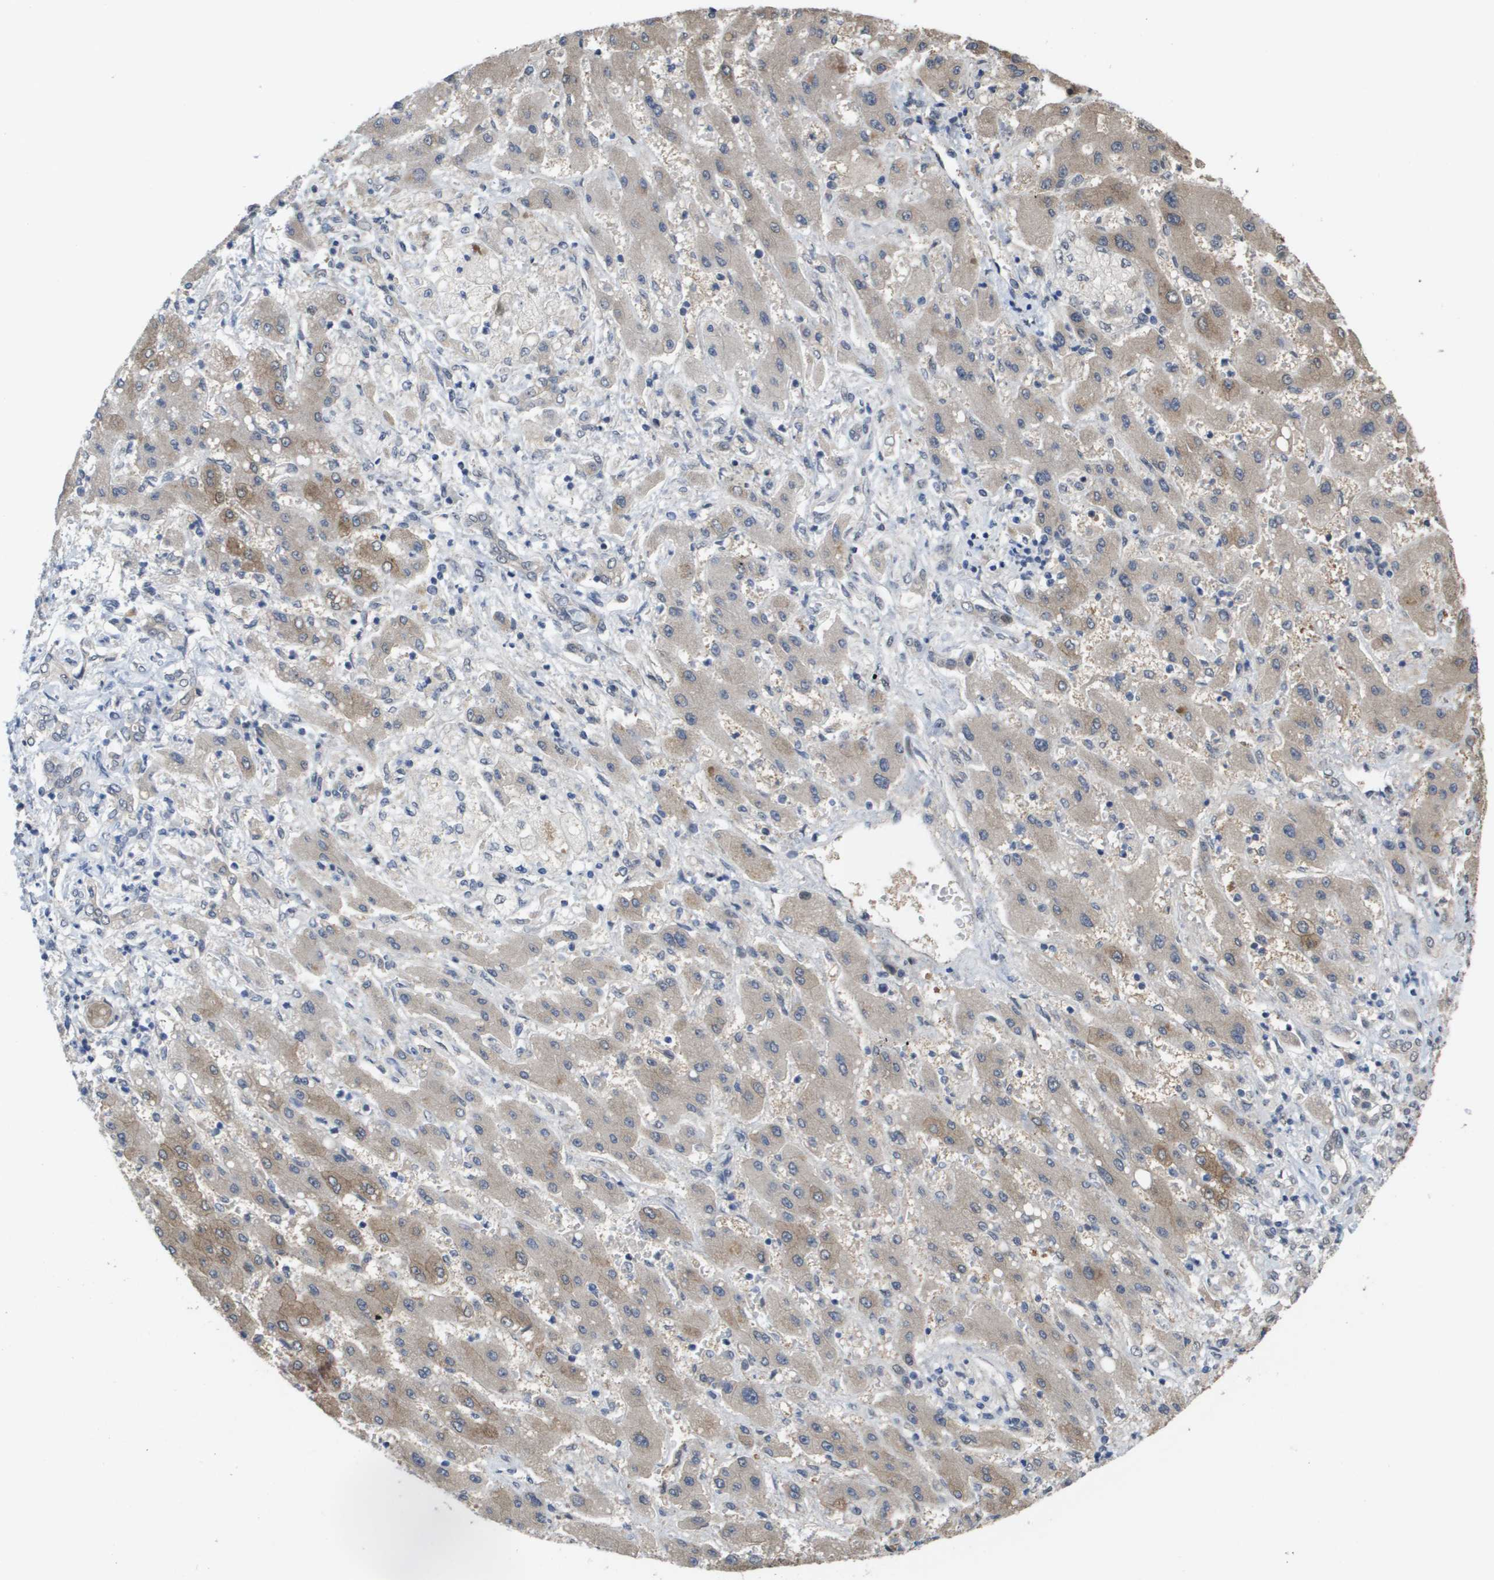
{"staining": {"intensity": "weak", "quantity": "<25%", "location": "cytoplasmic/membranous"}, "tissue": "liver cancer", "cell_type": "Tumor cells", "image_type": "cancer", "snomed": [{"axis": "morphology", "description": "Cholangiocarcinoma"}, {"axis": "topography", "description": "Liver"}], "caption": "The IHC histopathology image has no significant positivity in tumor cells of liver cancer tissue.", "gene": "AMBRA1", "patient": {"sex": "male", "age": 50}}